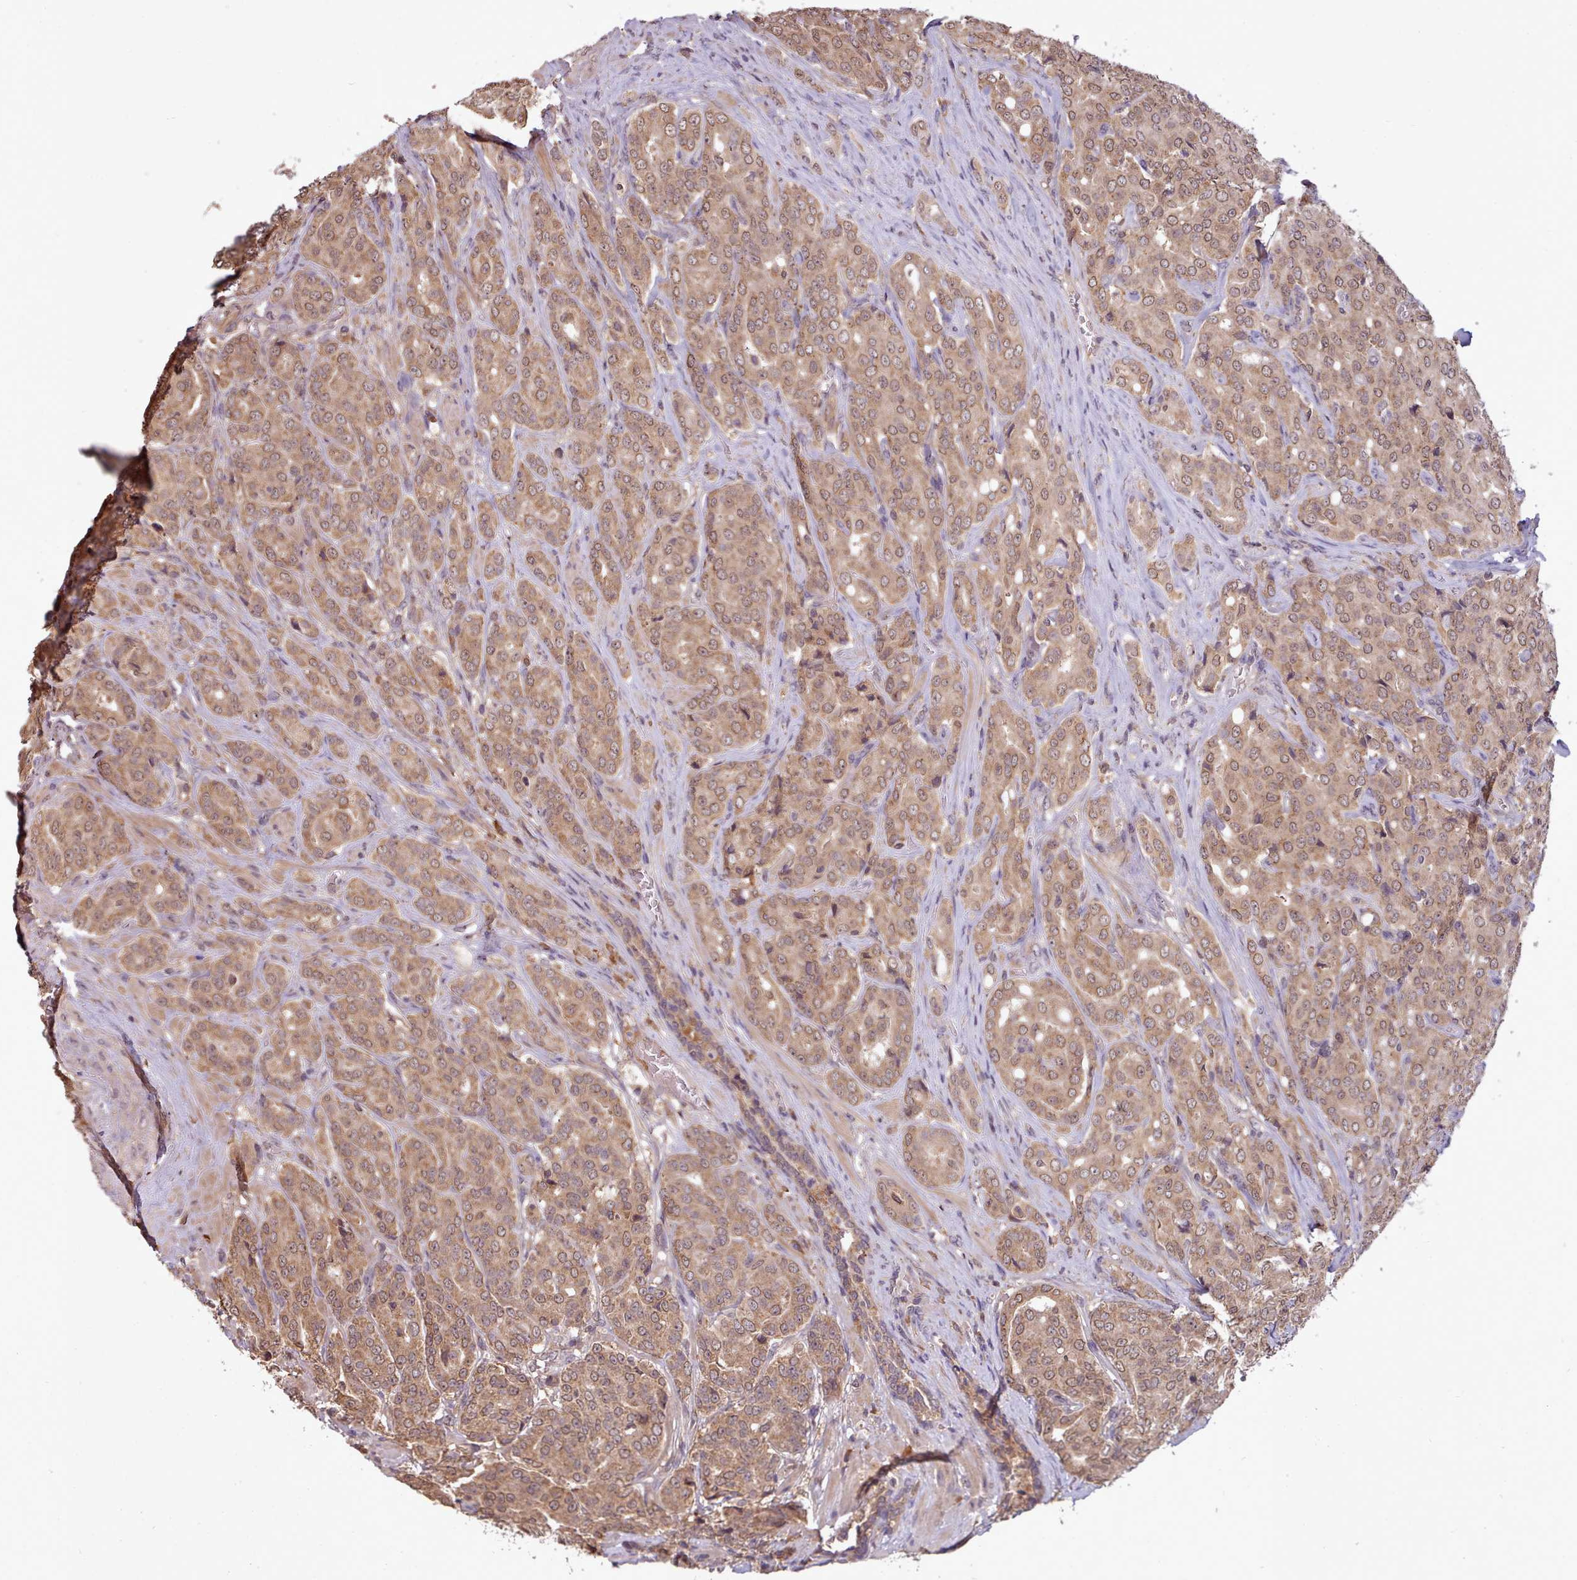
{"staining": {"intensity": "moderate", "quantity": ">75%", "location": "cytoplasmic/membranous,nuclear"}, "tissue": "prostate cancer", "cell_type": "Tumor cells", "image_type": "cancer", "snomed": [{"axis": "morphology", "description": "Adenocarcinoma, High grade"}, {"axis": "topography", "description": "Prostate"}], "caption": "Immunohistochemistry (DAB) staining of human prostate cancer shows moderate cytoplasmic/membranous and nuclear protein positivity in approximately >75% of tumor cells.", "gene": "PIP4P1", "patient": {"sex": "male", "age": 68}}